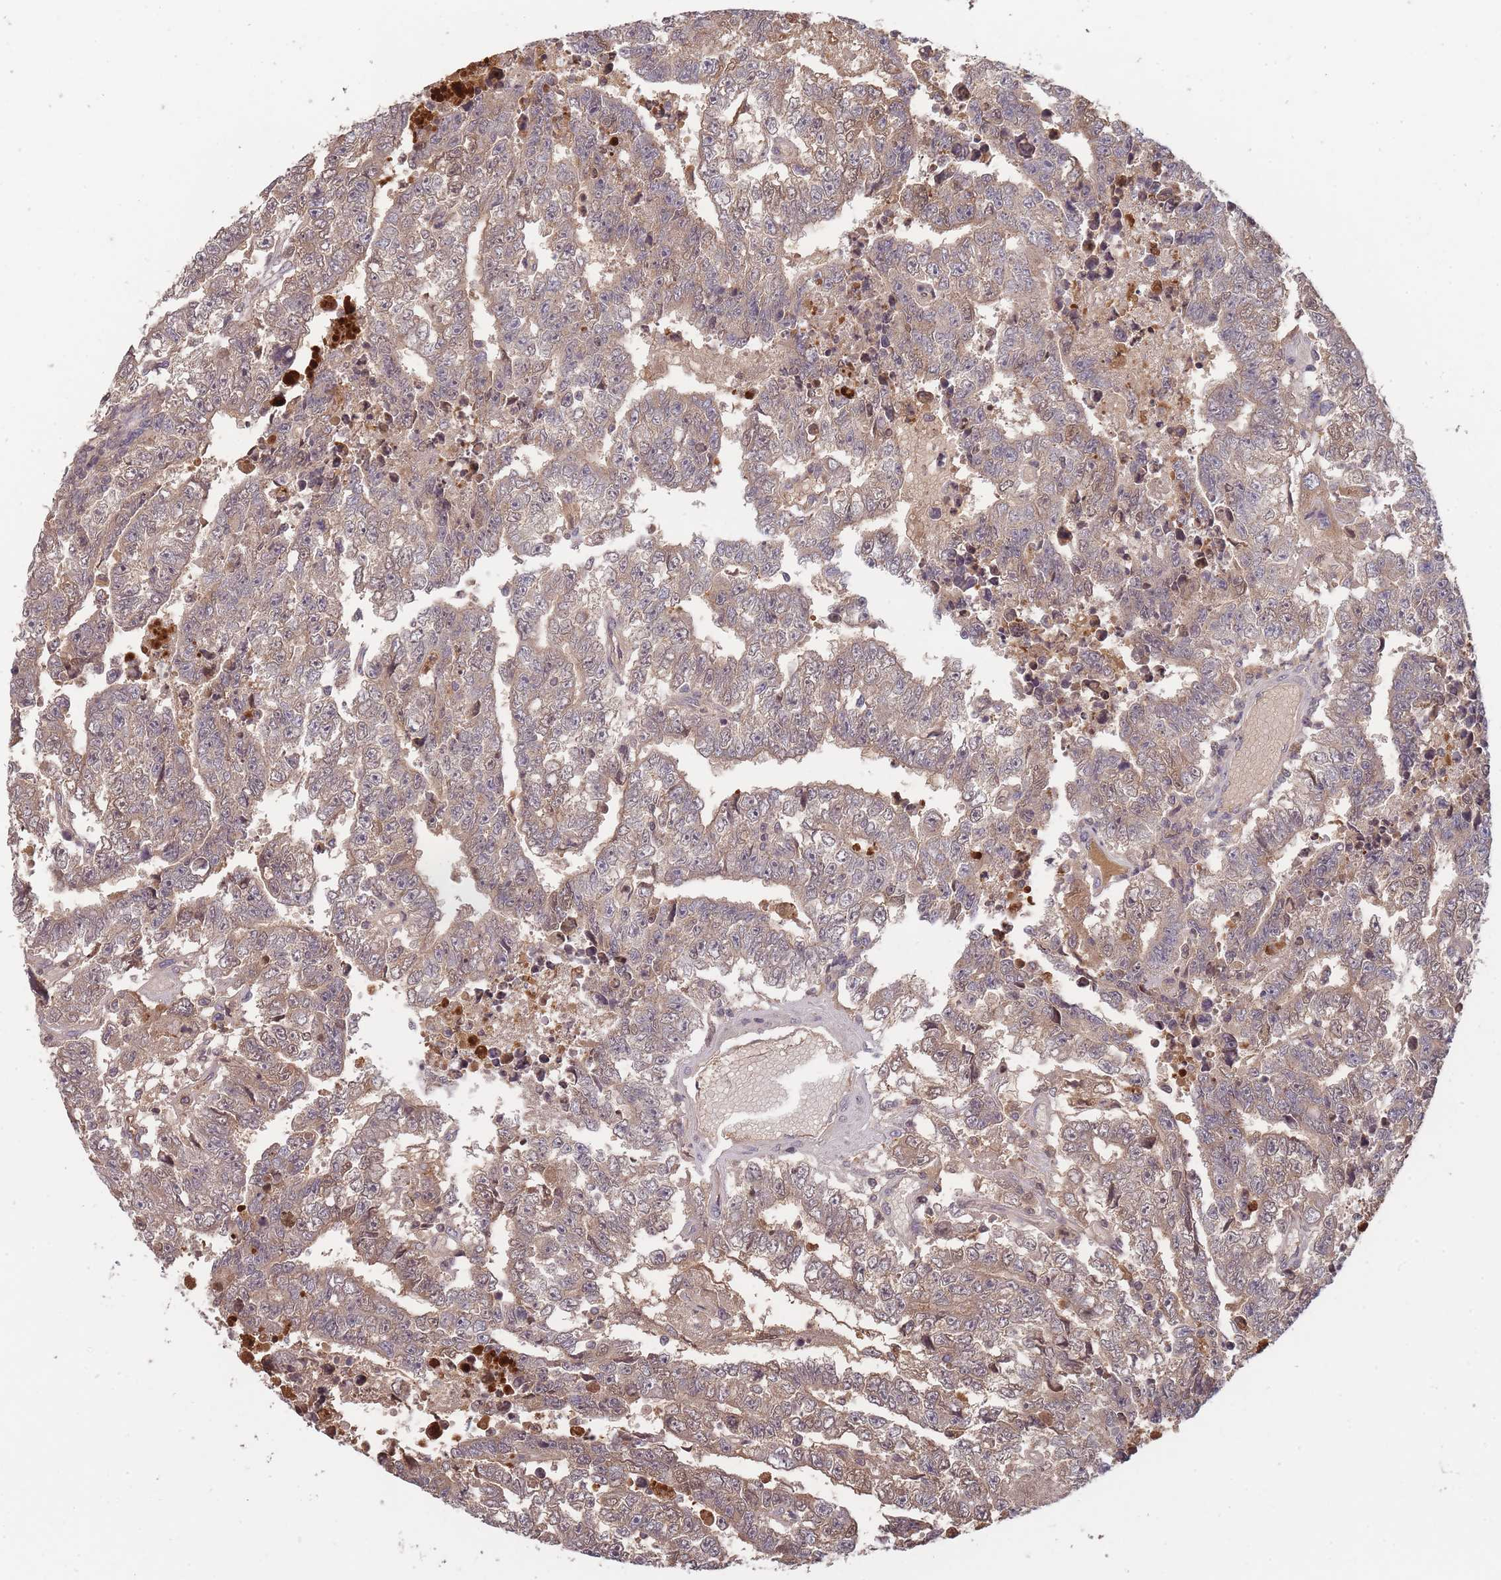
{"staining": {"intensity": "moderate", "quantity": "25%-75%", "location": "cytoplasmic/membranous"}, "tissue": "testis cancer", "cell_type": "Tumor cells", "image_type": "cancer", "snomed": [{"axis": "morphology", "description": "Carcinoma, Embryonal, NOS"}, {"axis": "topography", "description": "Testis"}], "caption": "IHC (DAB (3,3'-diaminobenzidine)) staining of human testis embryonal carcinoma exhibits moderate cytoplasmic/membranous protein staining in about 25%-75% of tumor cells. Nuclei are stained in blue.", "gene": "RALGDS", "patient": {"sex": "male", "age": 25}}